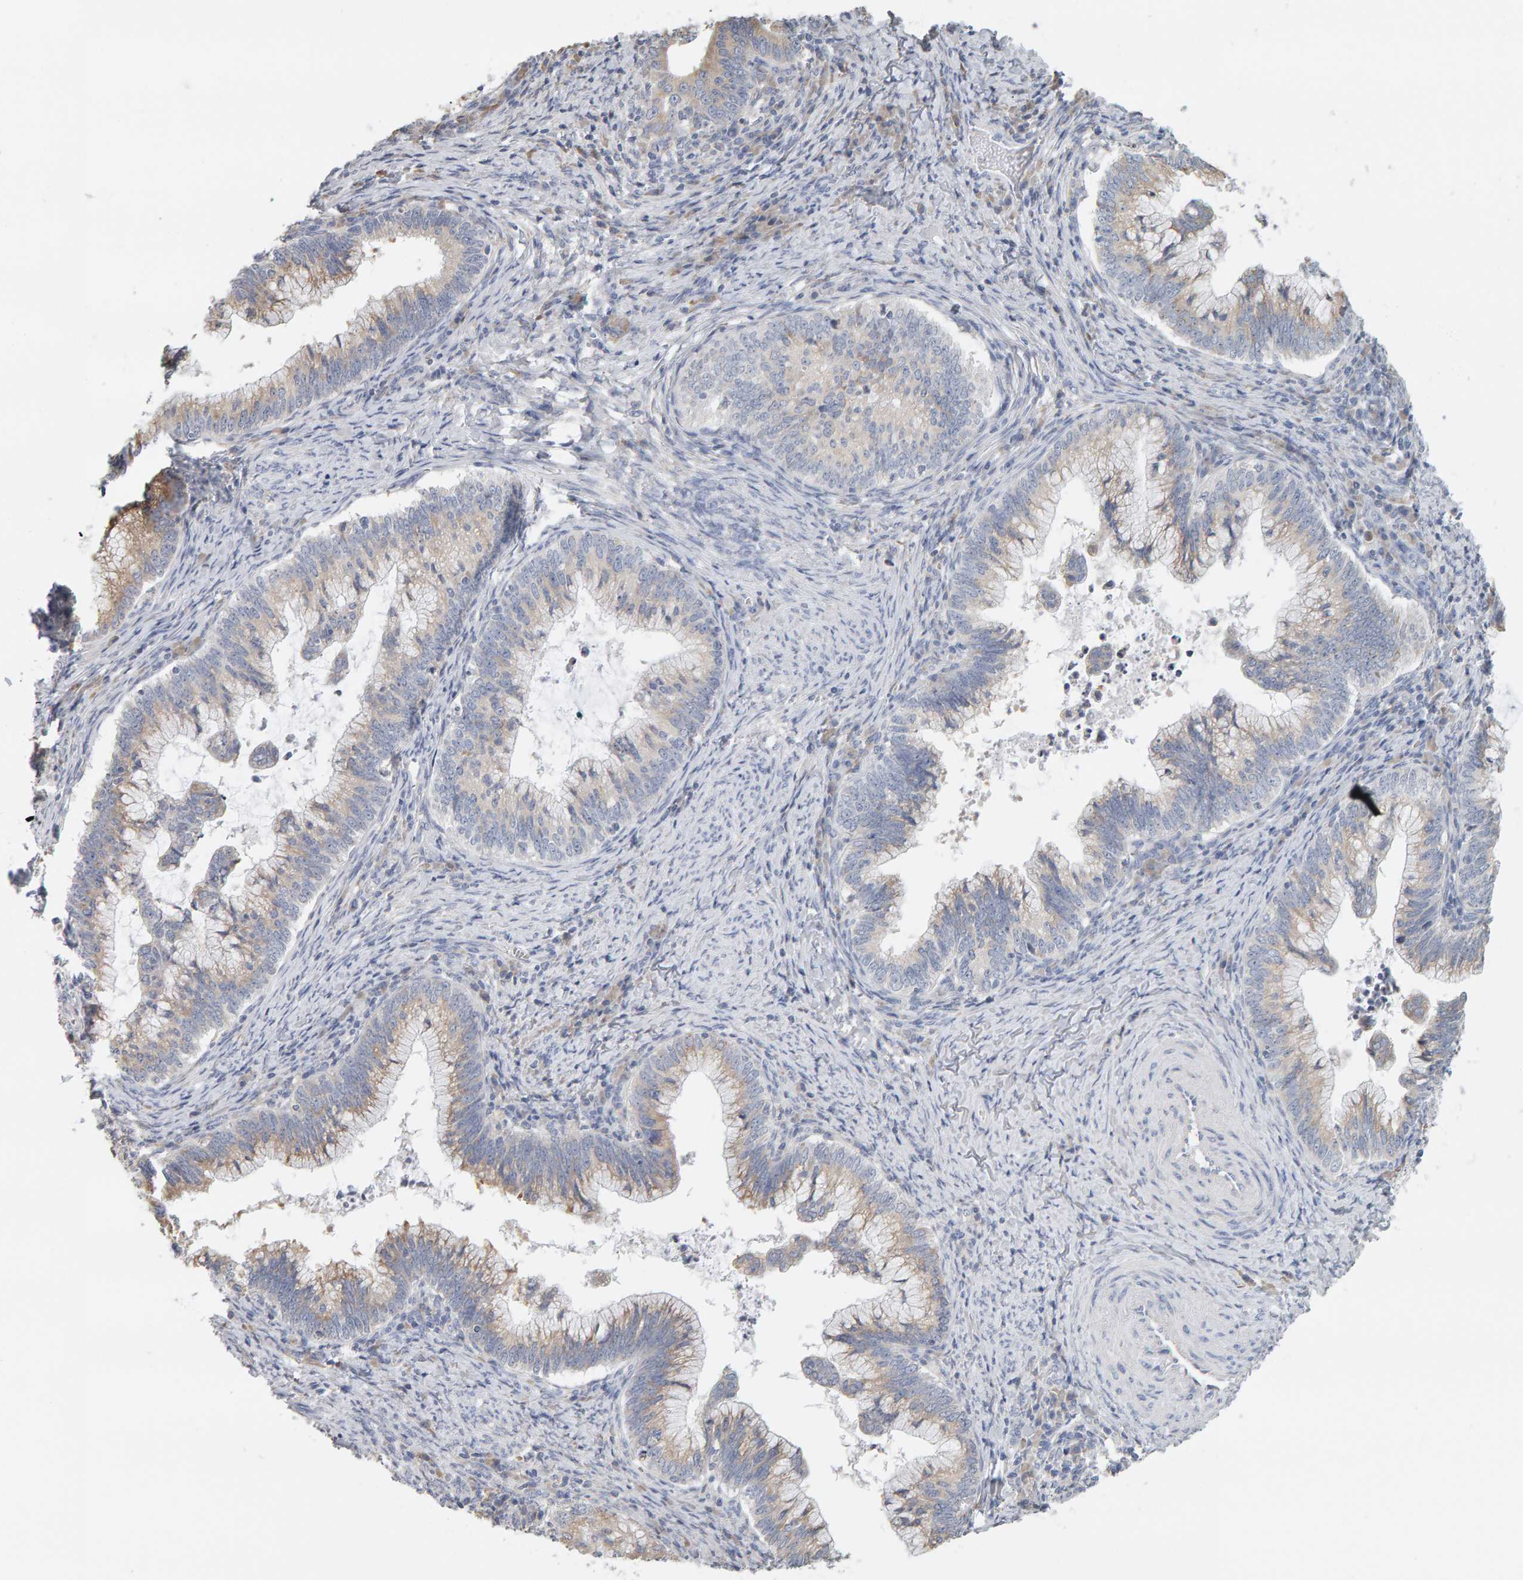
{"staining": {"intensity": "weak", "quantity": ">75%", "location": "cytoplasmic/membranous"}, "tissue": "cervical cancer", "cell_type": "Tumor cells", "image_type": "cancer", "snomed": [{"axis": "morphology", "description": "Adenocarcinoma, NOS"}, {"axis": "topography", "description": "Cervix"}], "caption": "A photomicrograph of cervical adenocarcinoma stained for a protein reveals weak cytoplasmic/membranous brown staining in tumor cells. Nuclei are stained in blue.", "gene": "ADHFE1", "patient": {"sex": "female", "age": 36}}